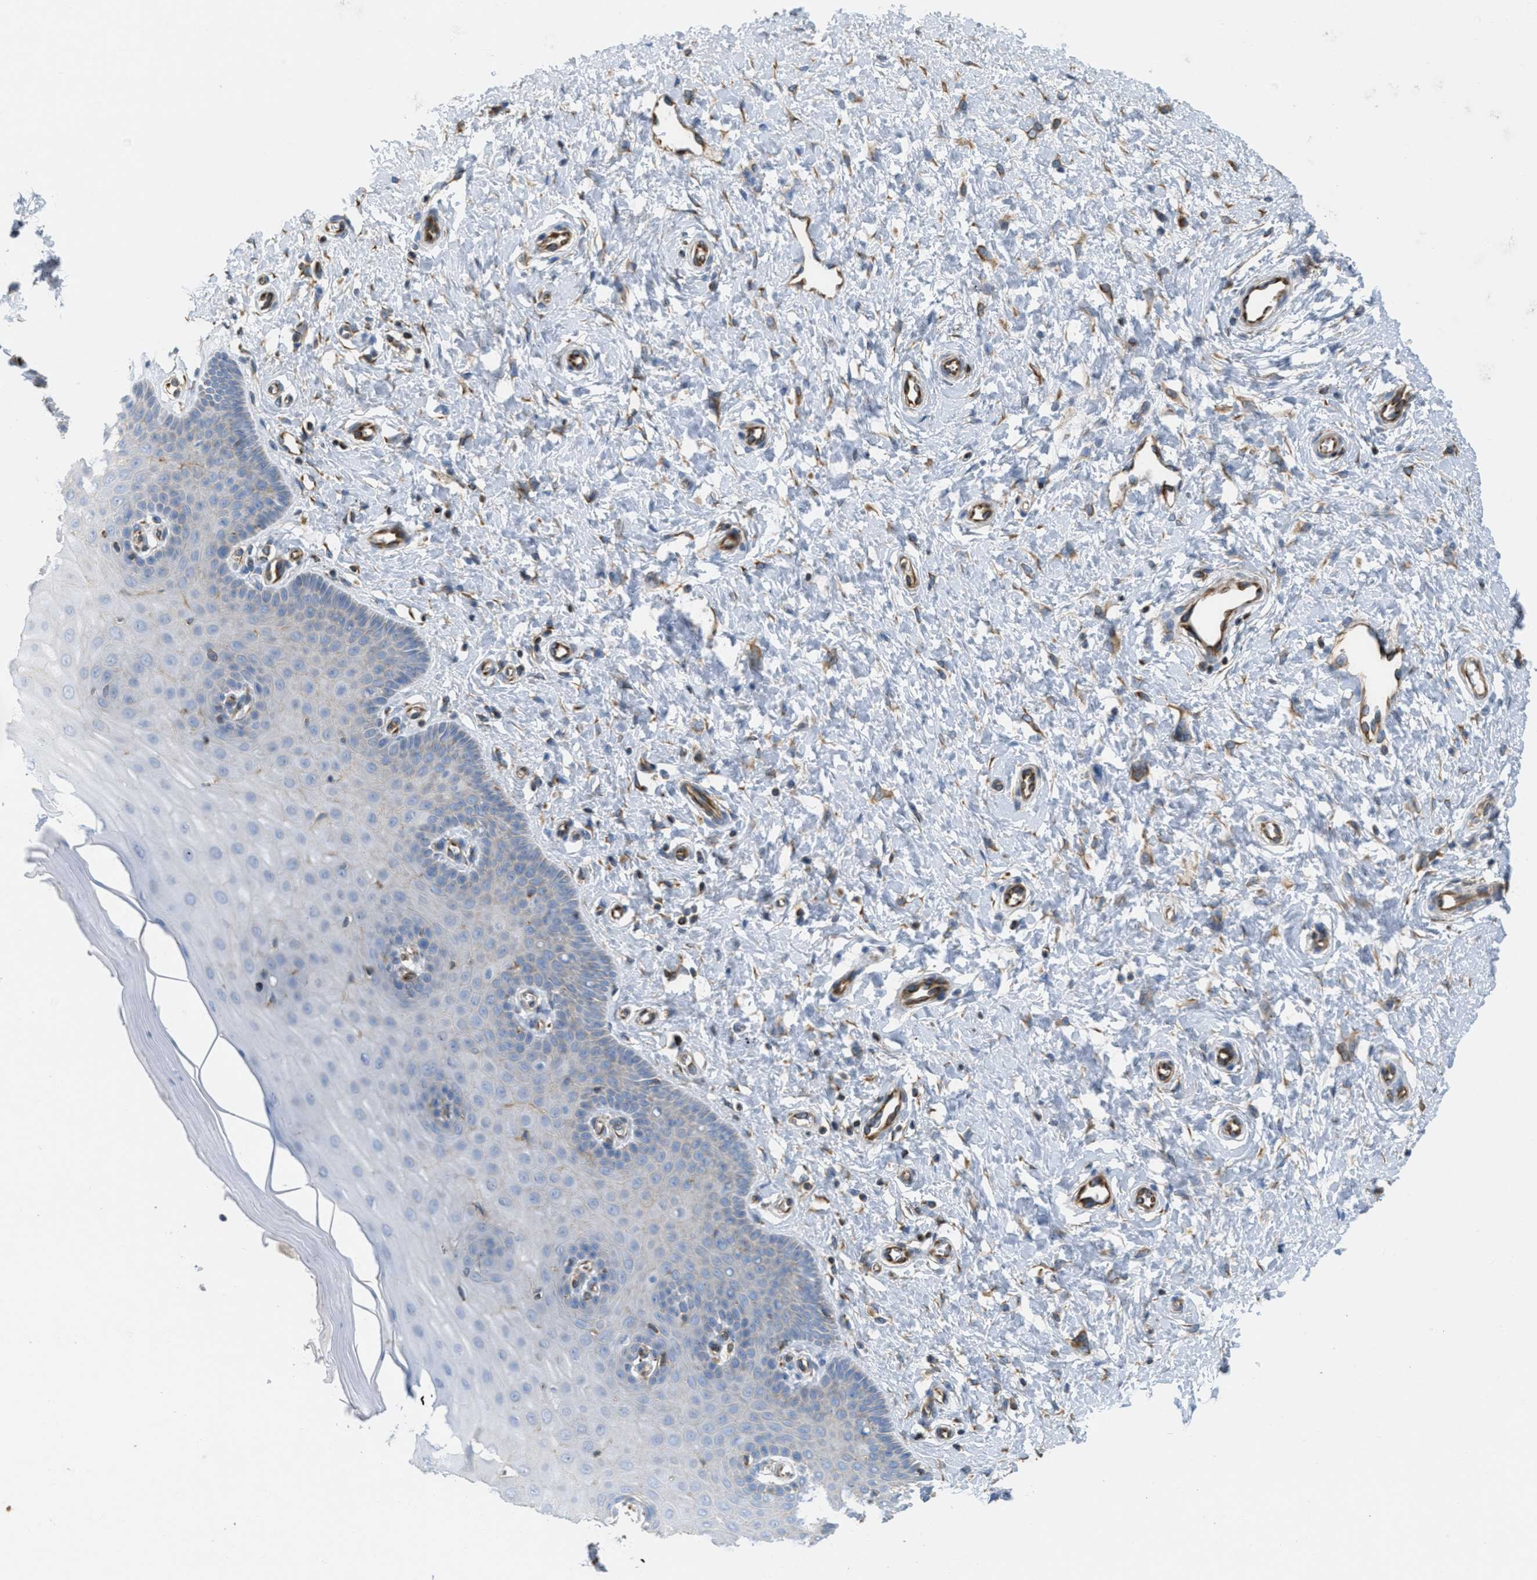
{"staining": {"intensity": "negative", "quantity": "none", "location": "none"}, "tissue": "cervix", "cell_type": "Glandular cells", "image_type": "normal", "snomed": [{"axis": "morphology", "description": "Normal tissue, NOS"}, {"axis": "topography", "description": "Cervix"}], "caption": "Micrograph shows no protein positivity in glandular cells of unremarkable cervix.", "gene": "BTN3A1", "patient": {"sex": "female", "age": 55}}